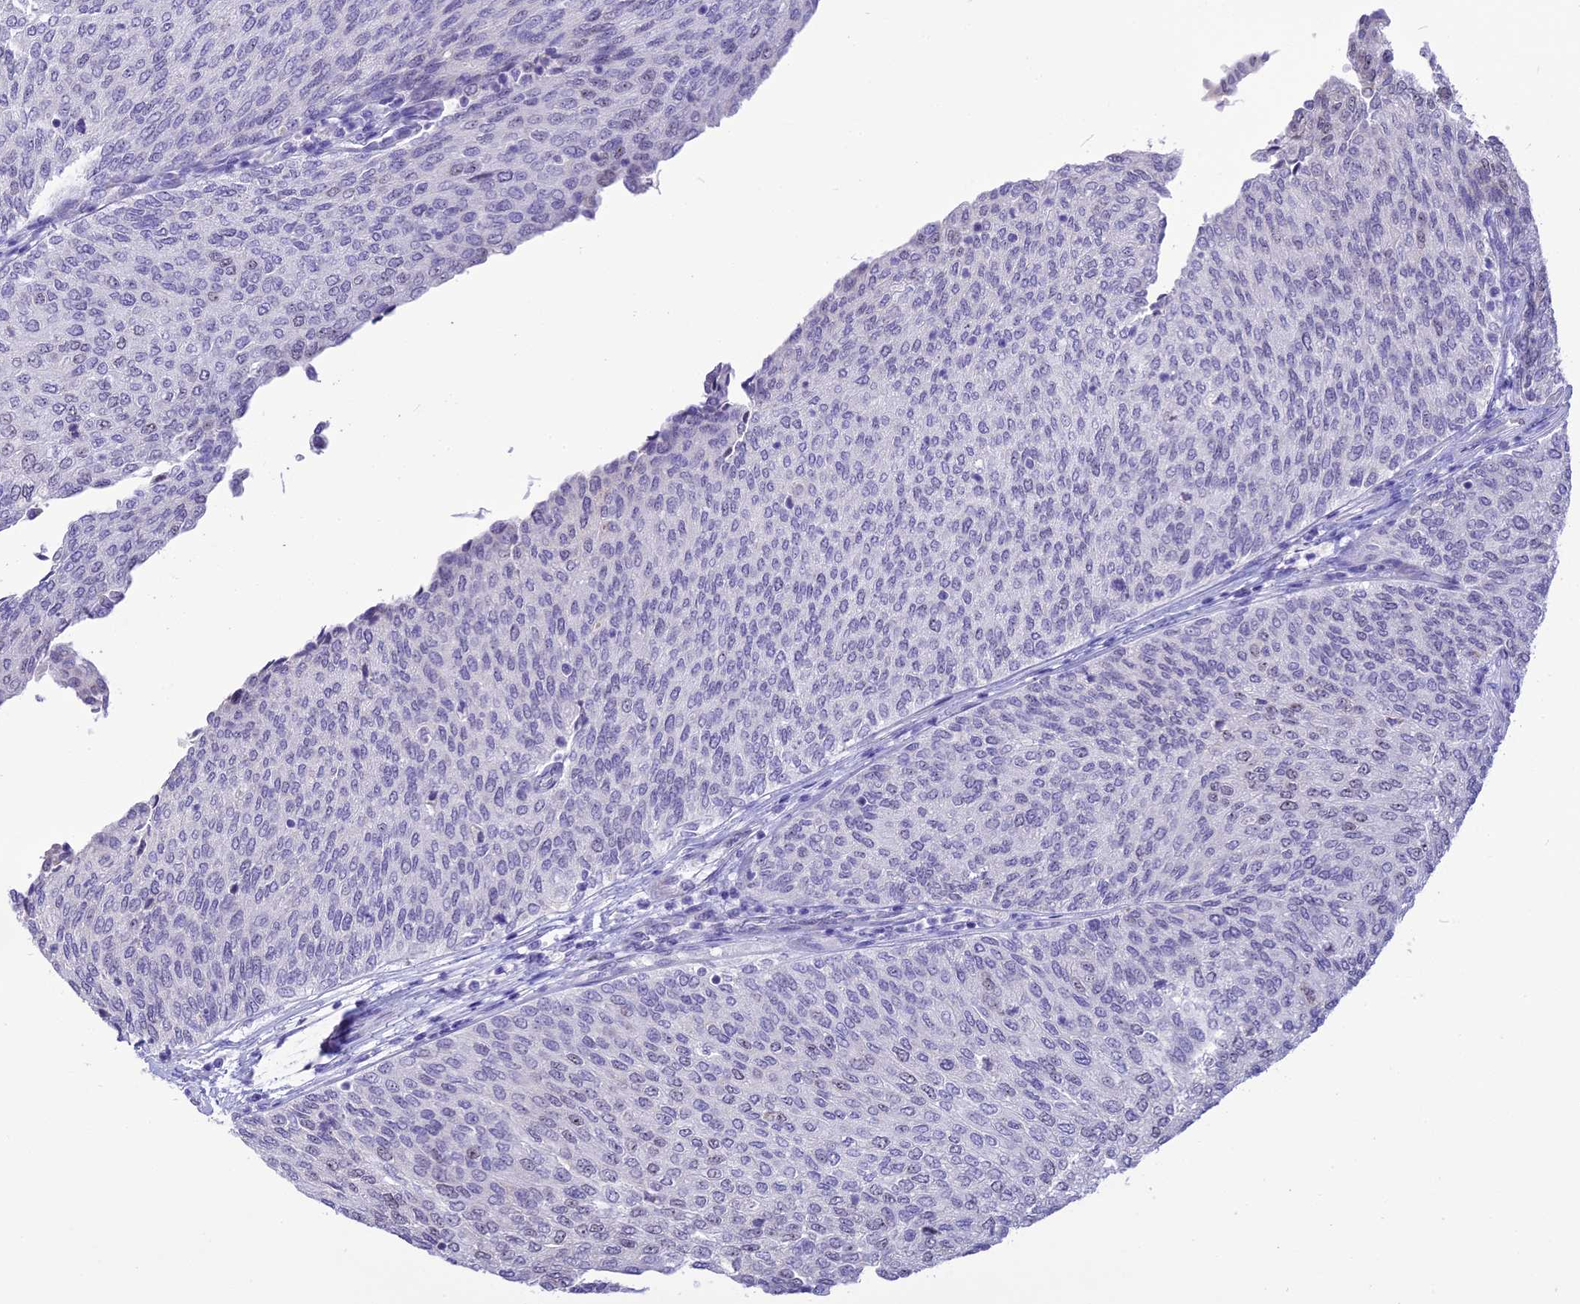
{"staining": {"intensity": "negative", "quantity": "none", "location": "none"}, "tissue": "urothelial cancer", "cell_type": "Tumor cells", "image_type": "cancer", "snomed": [{"axis": "morphology", "description": "Urothelial carcinoma, Low grade"}, {"axis": "topography", "description": "Urinary bladder"}], "caption": "High power microscopy image of an IHC image of urothelial cancer, revealing no significant staining in tumor cells.", "gene": "CMSS1", "patient": {"sex": "female", "age": 79}}